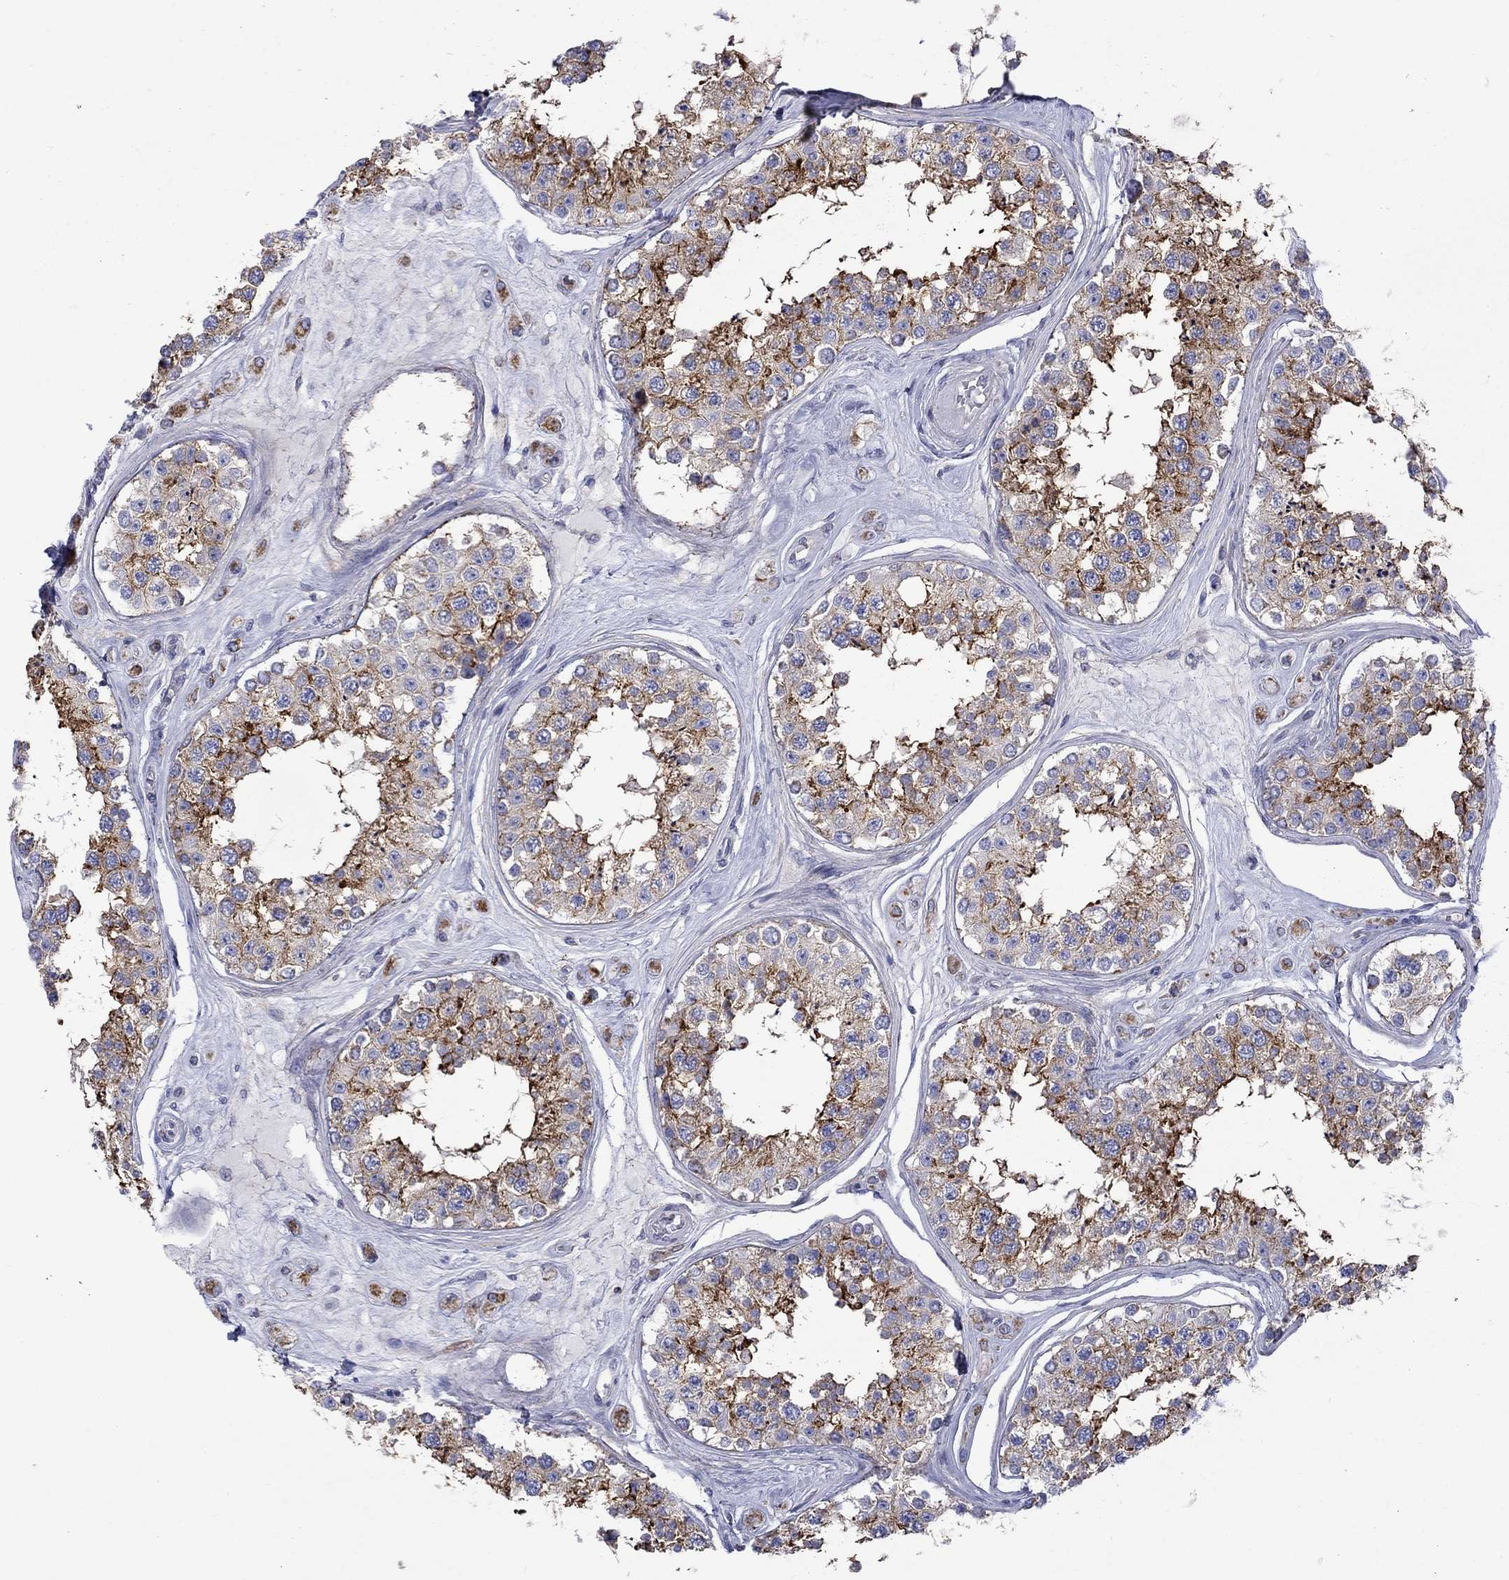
{"staining": {"intensity": "strong", "quantity": "25%-75%", "location": "cytoplasmic/membranous"}, "tissue": "testis", "cell_type": "Cells in seminiferous ducts", "image_type": "normal", "snomed": [{"axis": "morphology", "description": "Normal tissue, NOS"}, {"axis": "topography", "description": "Testis"}], "caption": "Immunohistochemical staining of unremarkable human testis demonstrates 25%-75% levels of strong cytoplasmic/membranous protein staining in approximately 25%-75% of cells in seminiferous ducts.", "gene": "CISD1", "patient": {"sex": "male", "age": 25}}